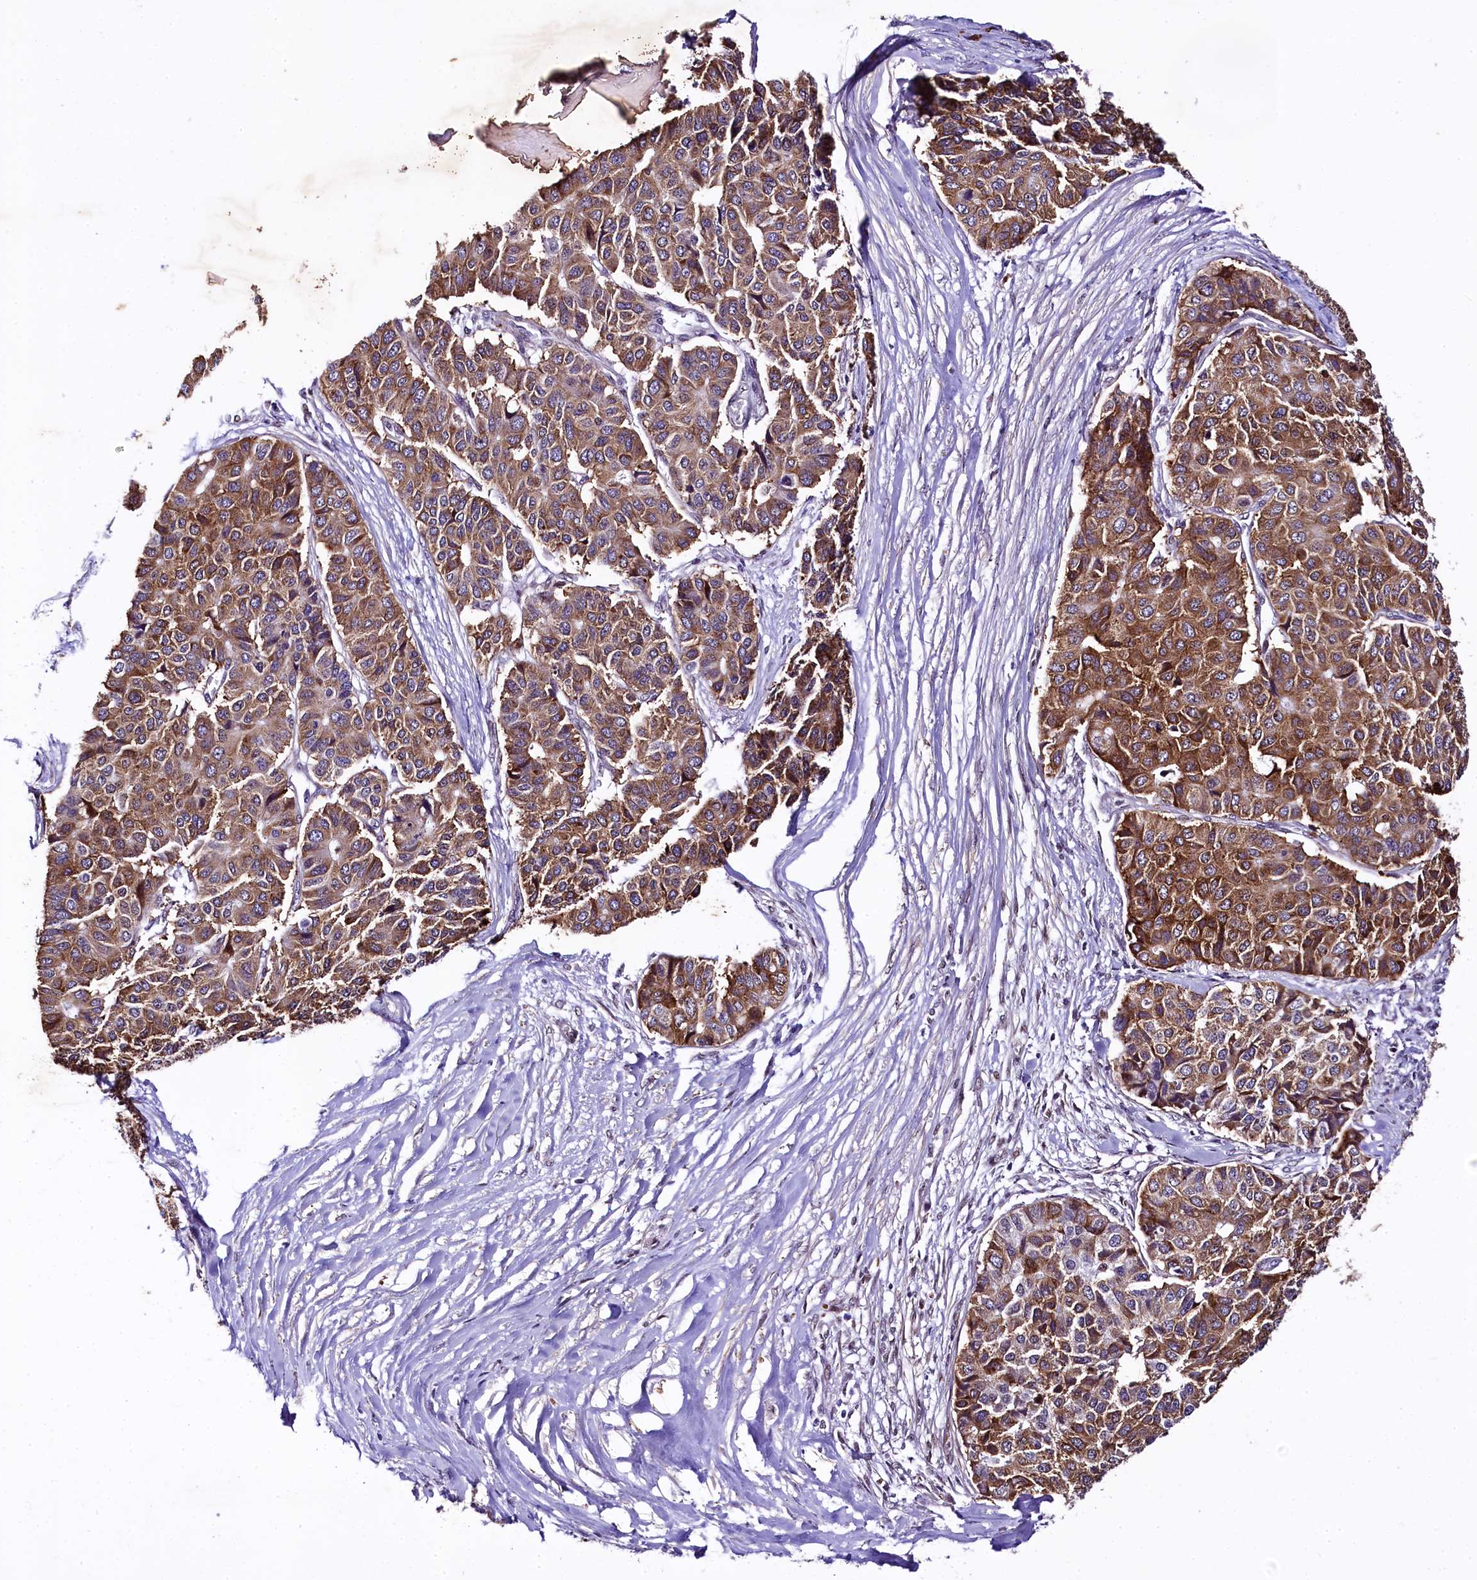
{"staining": {"intensity": "moderate", "quantity": ">75%", "location": "cytoplasmic/membranous,nuclear"}, "tissue": "pancreatic cancer", "cell_type": "Tumor cells", "image_type": "cancer", "snomed": [{"axis": "morphology", "description": "Adenocarcinoma, NOS"}, {"axis": "topography", "description": "Pancreas"}], "caption": "High-magnification brightfield microscopy of adenocarcinoma (pancreatic) stained with DAB (3,3'-diaminobenzidine) (brown) and counterstained with hematoxylin (blue). tumor cells exhibit moderate cytoplasmic/membranous and nuclear expression is identified in approximately>75% of cells.", "gene": "SAMD10", "patient": {"sex": "male", "age": 50}}